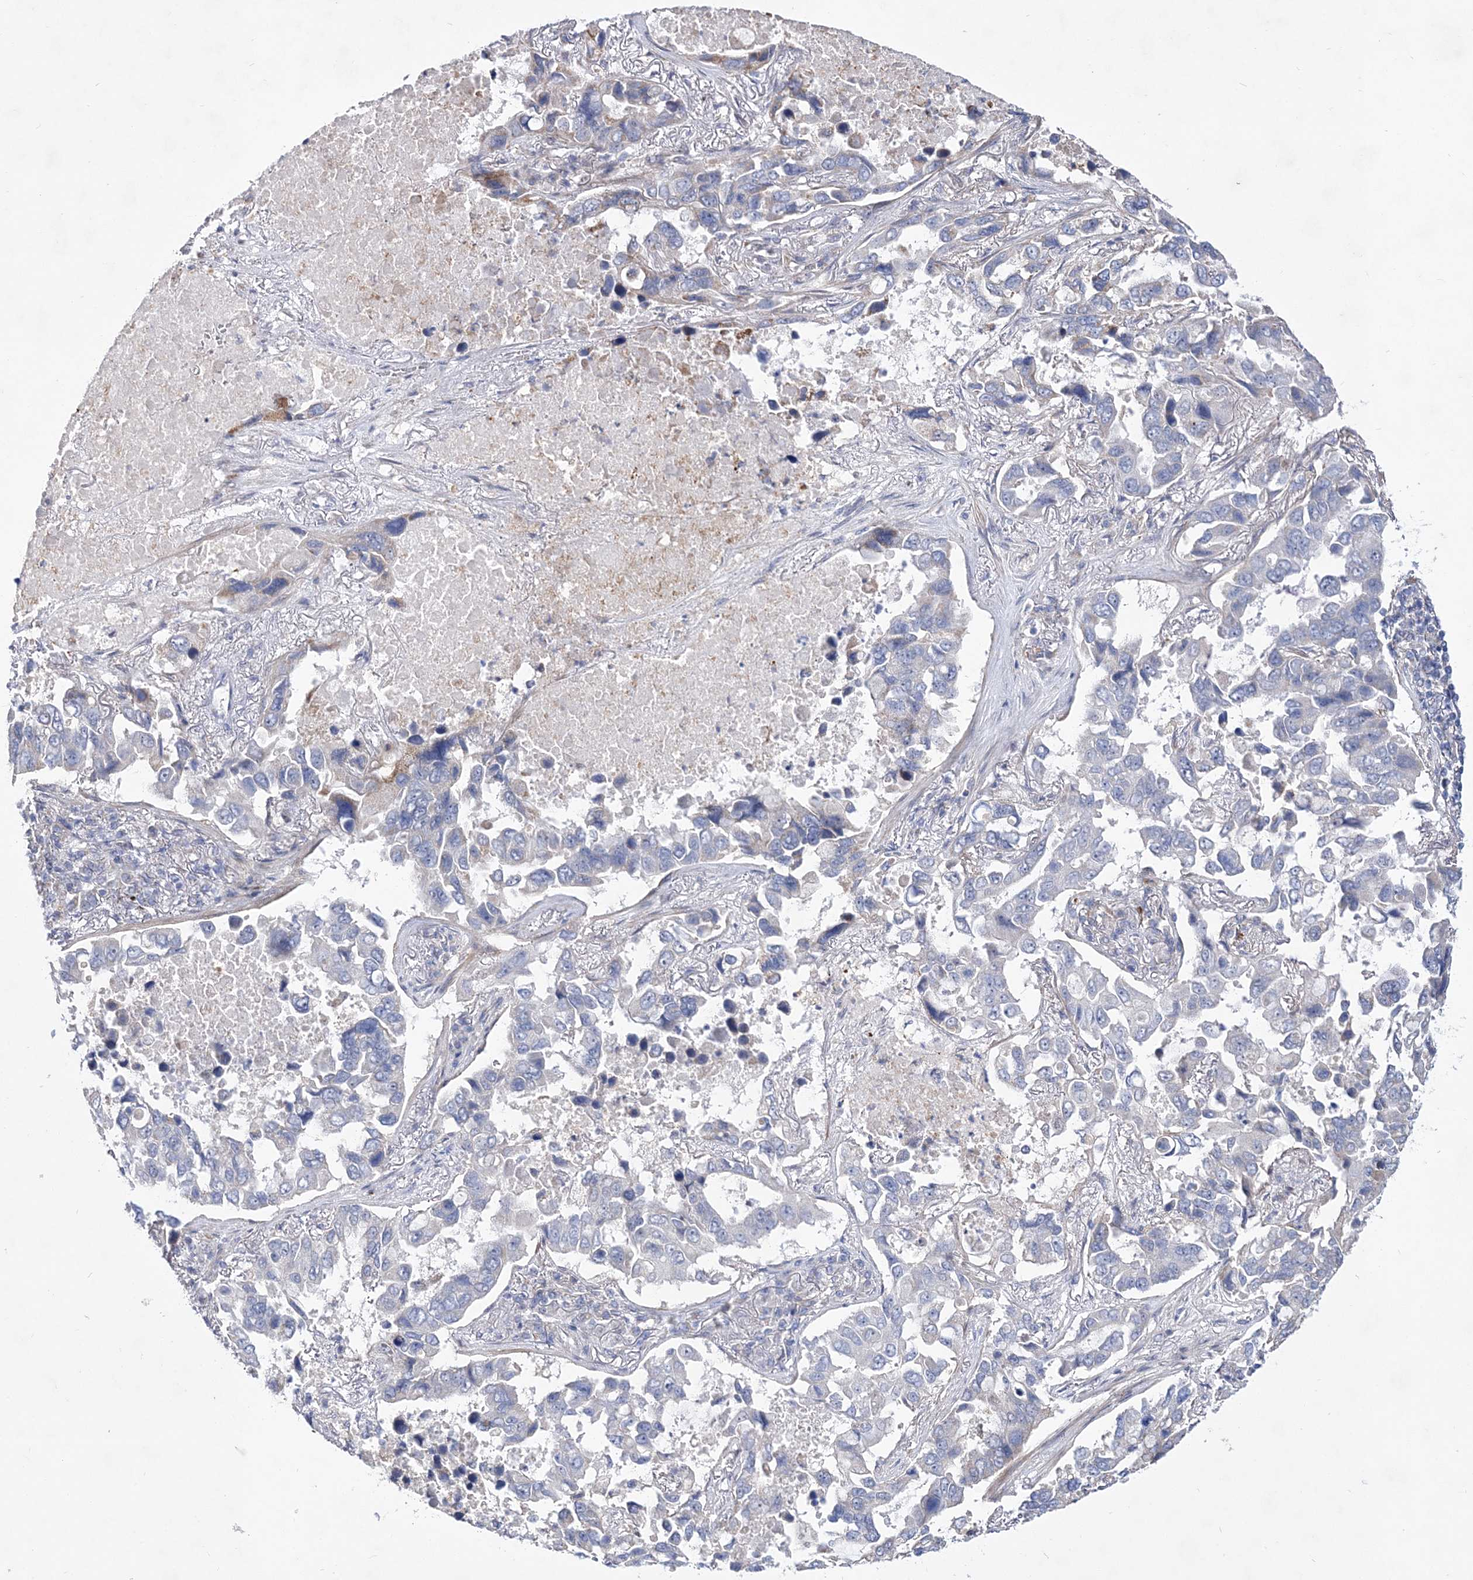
{"staining": {"intensity": "negative", "quantity": "none", "location": "none"}, "tissue": "lung cancer", "cell_type": "Tumor cells", "image_type": "cancer", "snomed": [{"axis": "morphology", "description": "Adenocarcinoma, NOS"}, {"axis": "topography", "description": "Lung"}], "caption": "Immunohistochemistry (IHC) histopathology image of neoplastic tissue: human lung cancer stained with DAB (3,3'-diaminobenzidine) demonstrates no significant protein positivity in tumor cells.", "gene": "ANO1", "patient": {"sex": "male", "age": 64}}